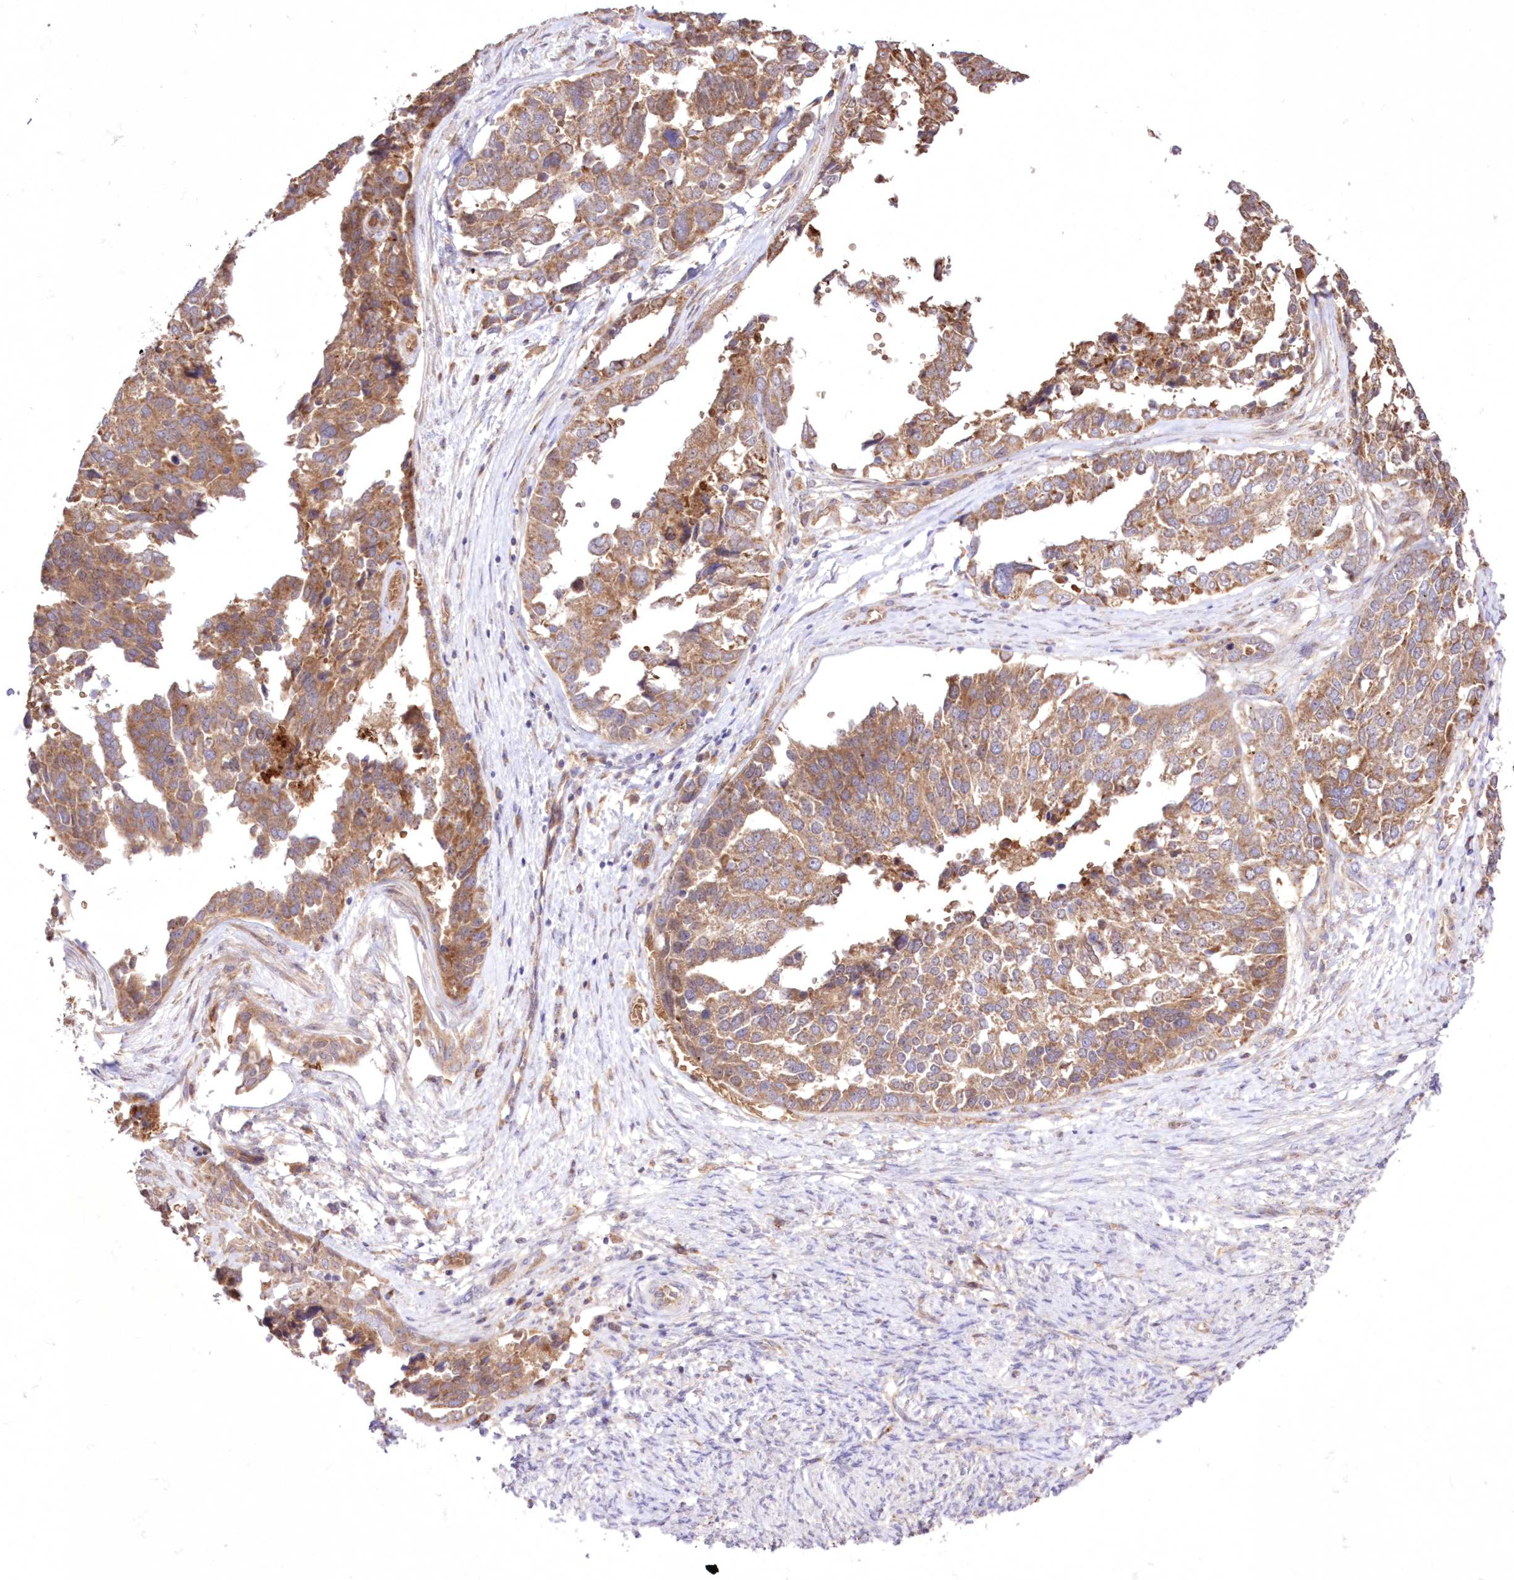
{"staining": {"intensity": "moderate", "quantity": ">75%", "location": "cytoplasmic/membranous"}, "tissue": "ovarian cancer", "cell_type": "Tumor cells", "image_type": "cancer", "snomed": [{"axis": "morphology", "description": "Cystadenocarcinoma, serous, NOS"}, {"axis": "topography", "description": "Ovary"}], "caption": "Serous cystadenocarcinoma (ovarian) tissue reveals moderate cytoplasmic/membranous positivity in approximately >75% of tumor cells, visualized by immunohistochemistry. (DAB IHC with brightfield microscopy, high magnification).", "gene": "FCHO2", "patient": {"sex": "female", "age": 44}}